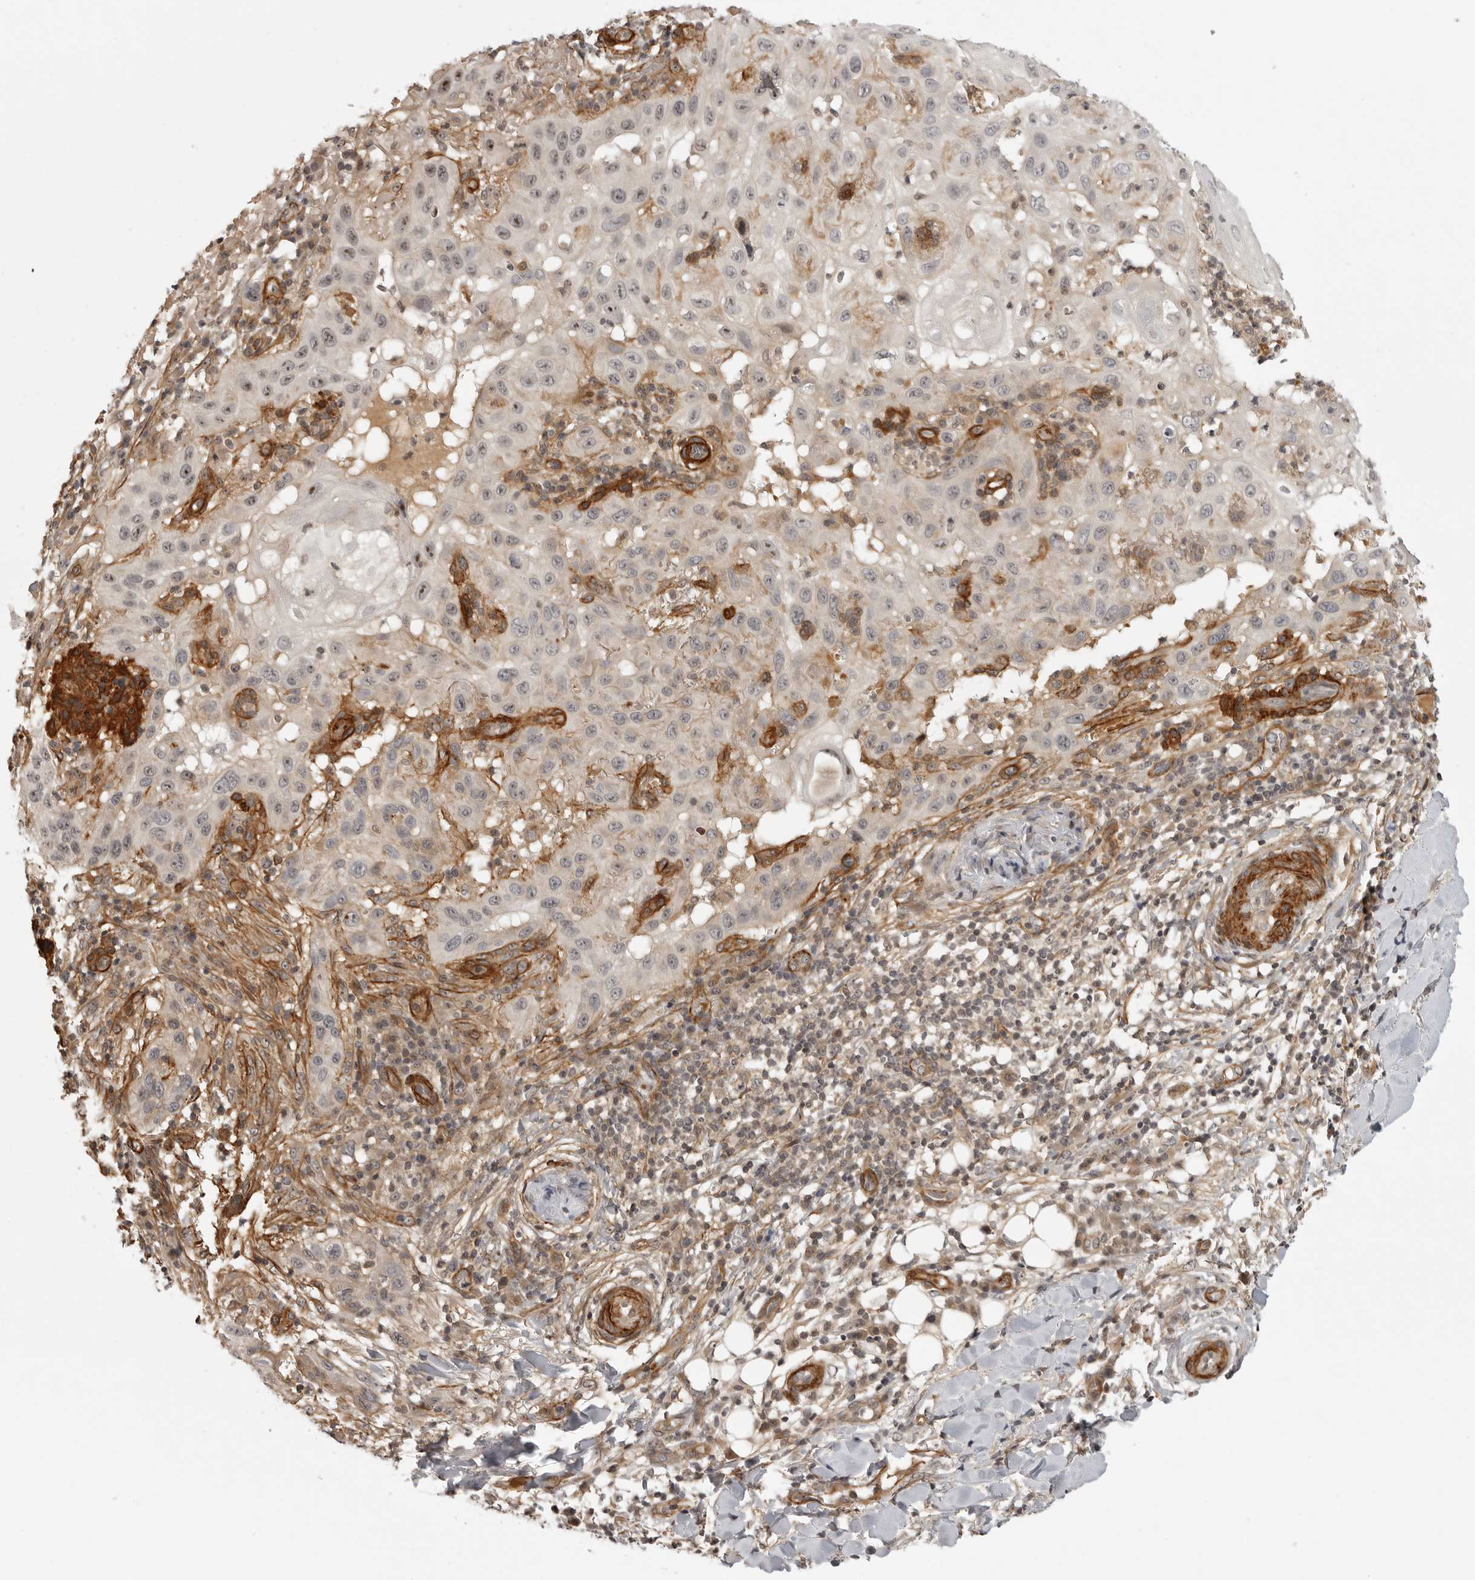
{"staining": {"intensity": "moderate", "quantity": "<25%", "location": "nuclear"}, "tissue": "skin cancer", "cell_type": "Tumor cells", "image_type": "cancer", "snomed": [{"axis": "morphology", "description": "Normal tissue, NOS"}, {"axis": "morphology", "description": "Squamous cell carcinoma, NOS"}, {"axis": "topography", "description": "Skin"}], "caption": "Human skin cancer stained for a protein (brown) reveals moderate nuclear positive positivity in approximately <25% of tumor cells.", "gene": "TUT4", "patient": {"sex": "female", "age": 96}}